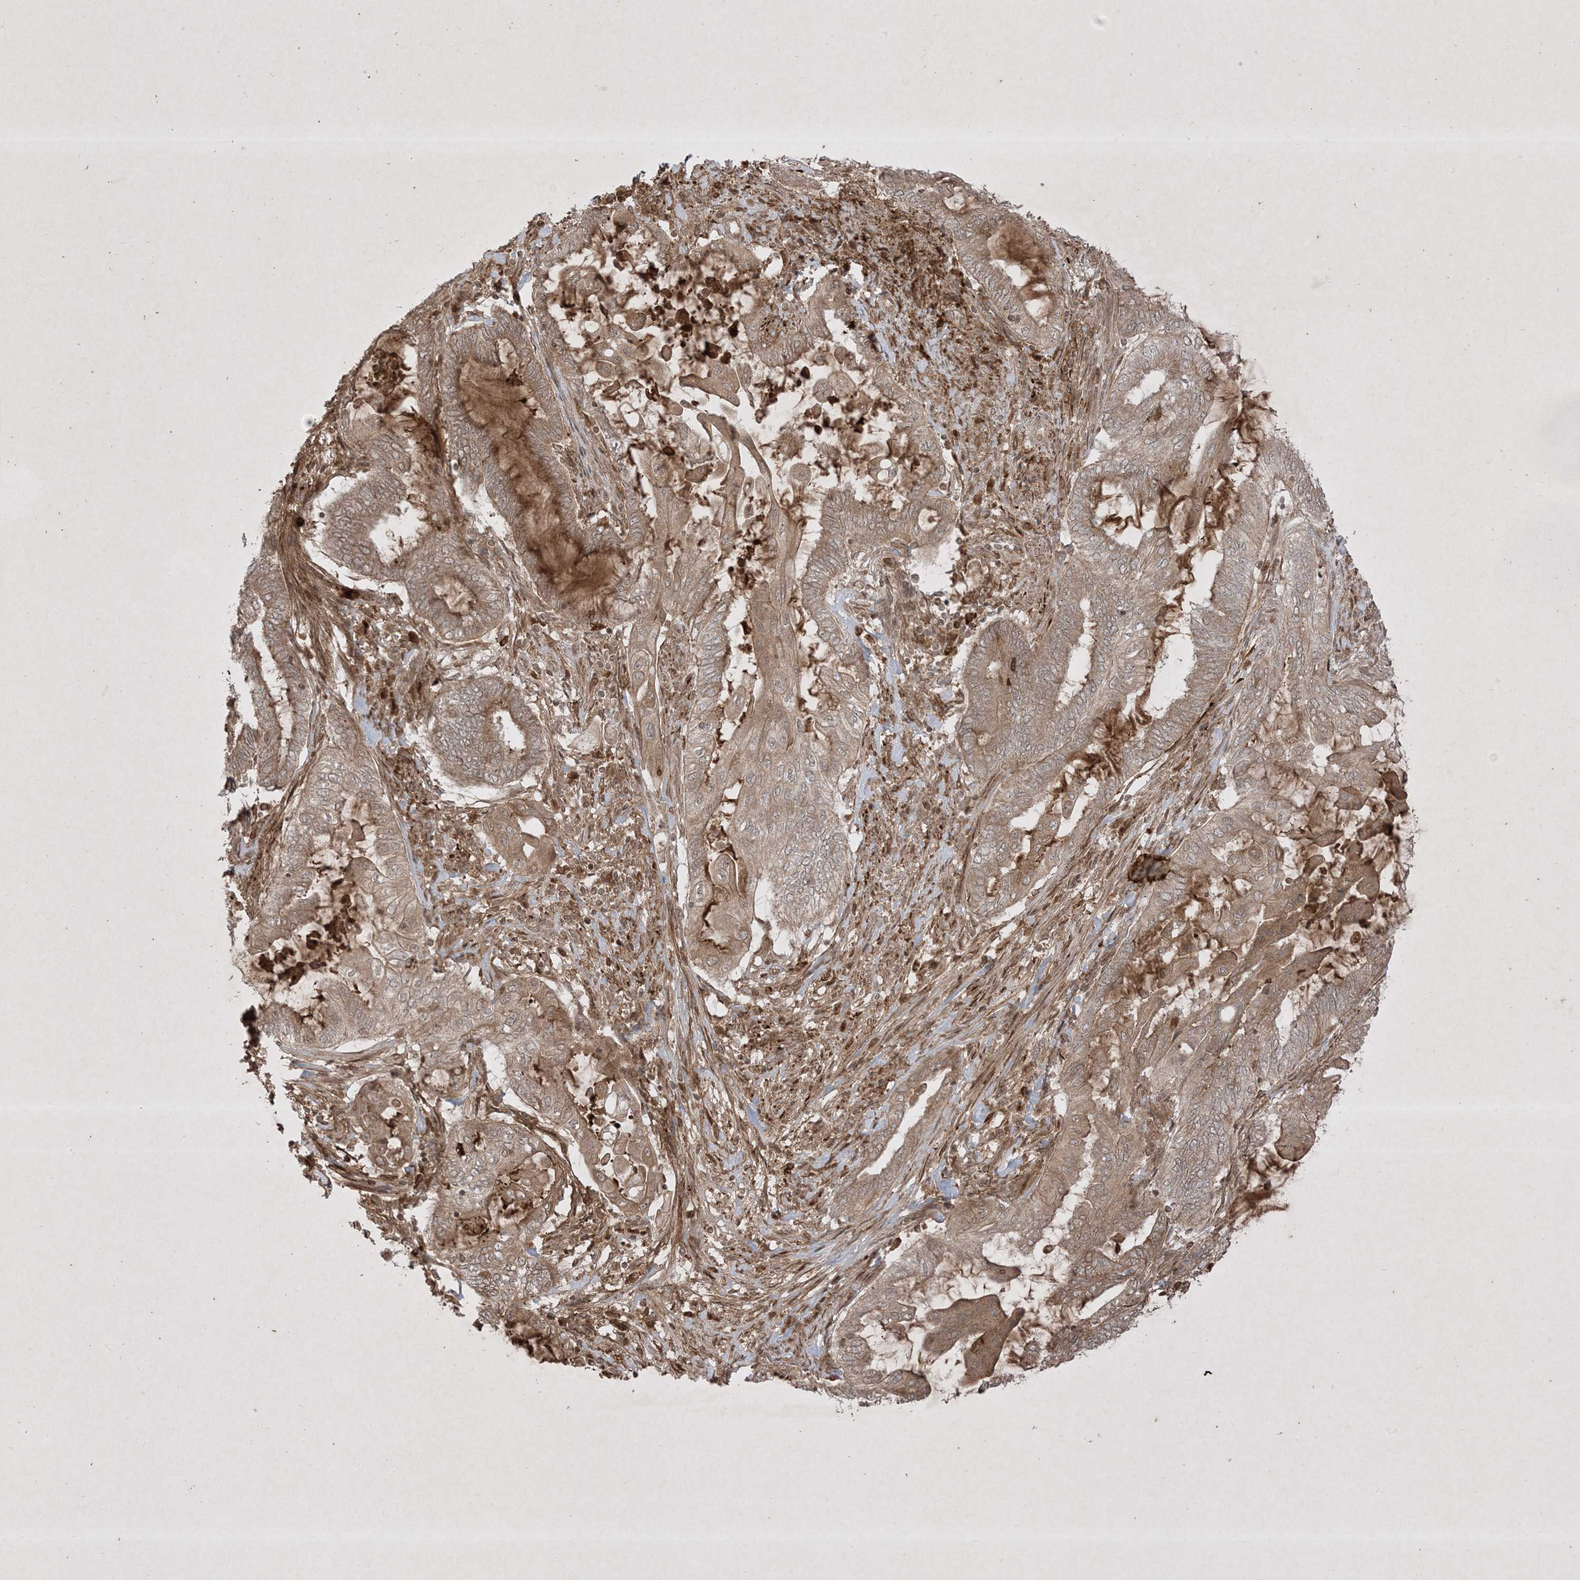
{"staining": {"intensity": "moderate", "quantity": ">75%", "location": "cytoplasmic/membranous"}, "tissue": "endometrial cancer", "cell_type": "Tumor cells", "image_type": "cancer", "snomed": [{"axis": "morphology", "description": "Adenocarcinoma, NOS"}, {"axis": "topography", "description": "Uterus"}, {"axis": "topography", "description": "Endometrium"}], "caption": "A brown stain highlights moderate cytoplasmic/membranous expression of a protein in human adenocarcinoma (endometrial) tumor cells.", "gene": "PTK6", "patient": {"sex": "female", "age": 70}}